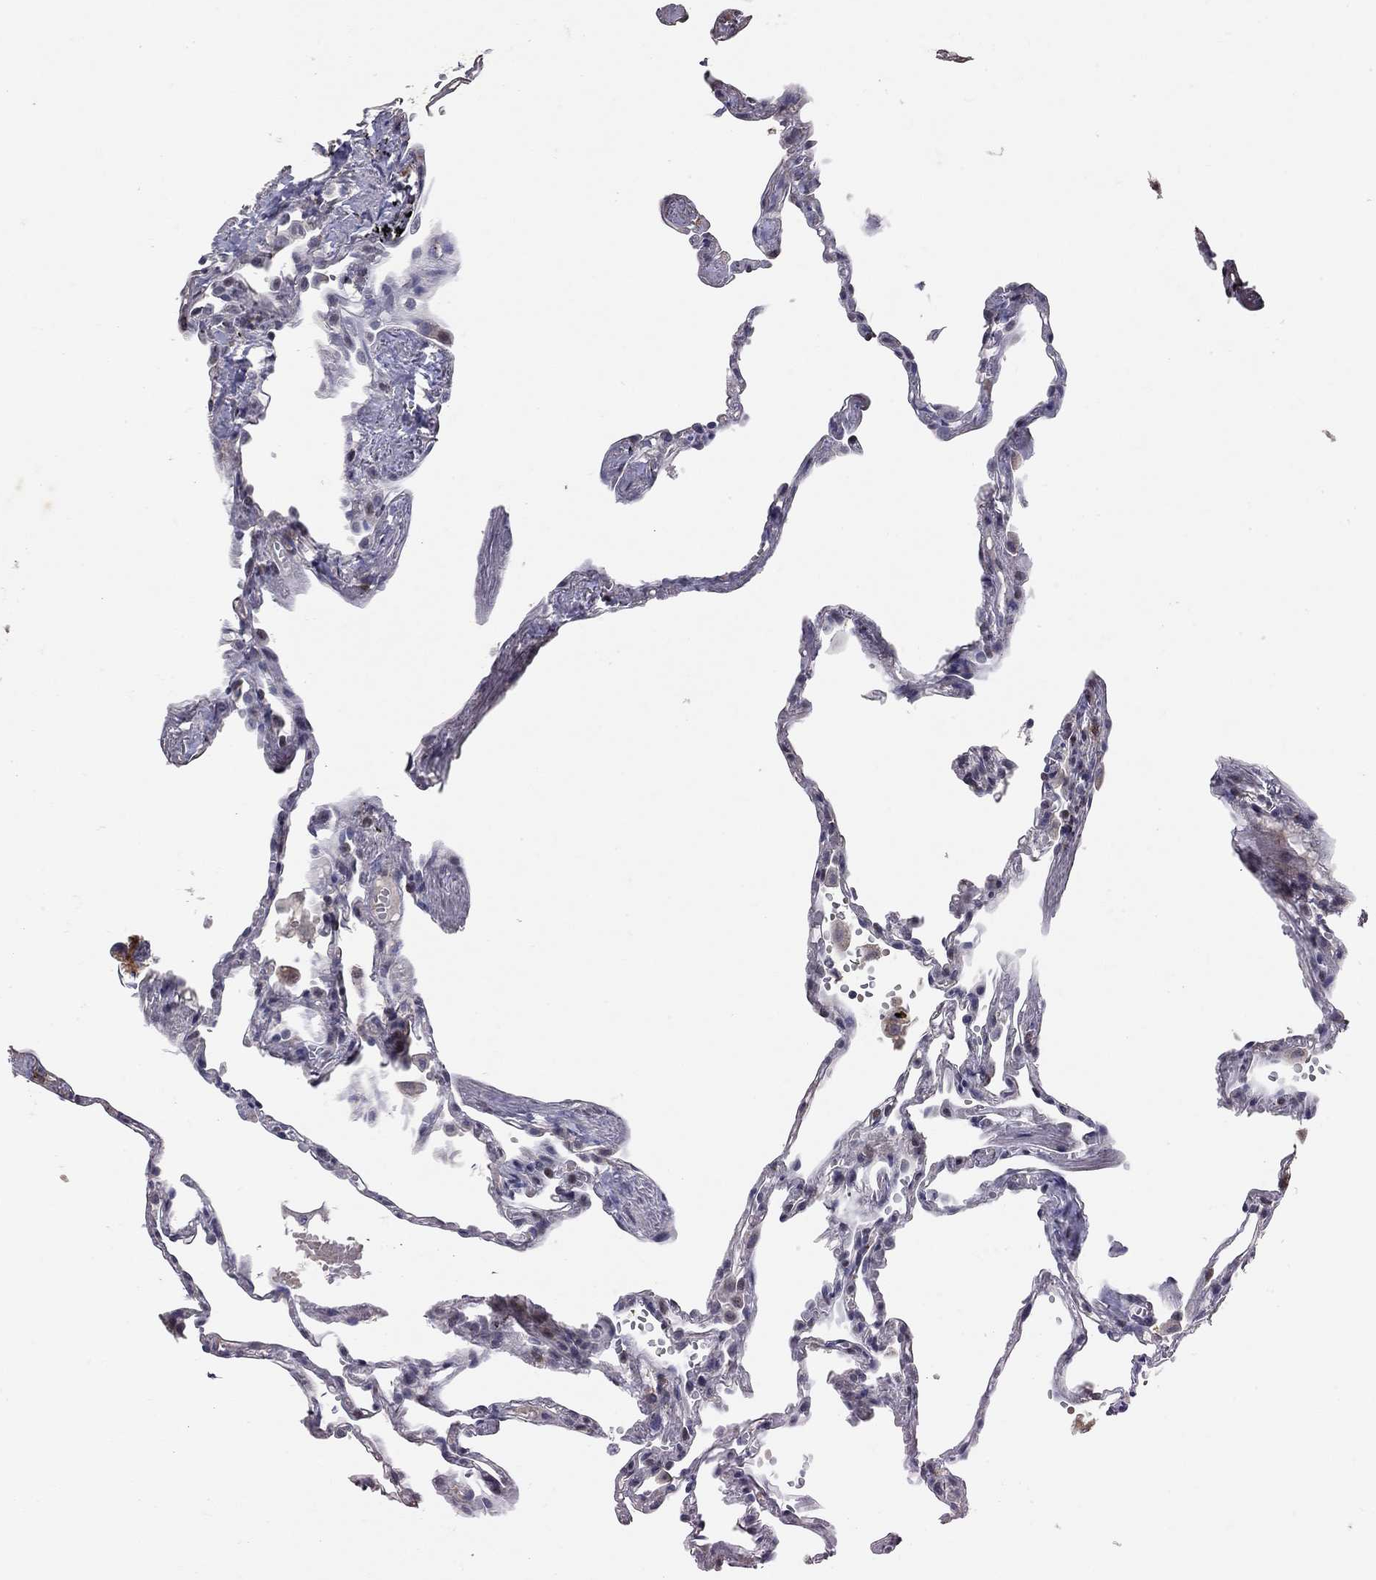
{"staining": {"intensity": "negative", "quantity": "none", "location": "none"}, "tissue": "lung", "cell_type": "Alveolar cells", "image_type": "normal", "snomed": [{"axis": "morphology", "description": "Normal tissue, NOS"}, {"axis": "topography", "description": "Lung"}], "caption": "A micrograph of lung stained for a protein demonstrates no brown staining in alveolar cells. (DAB (3,3'-diaminobenzidine) immunohistochemistry, high magnification).", "gene": "HDAC3", "patient": {"sex": "male", "age": 78}}